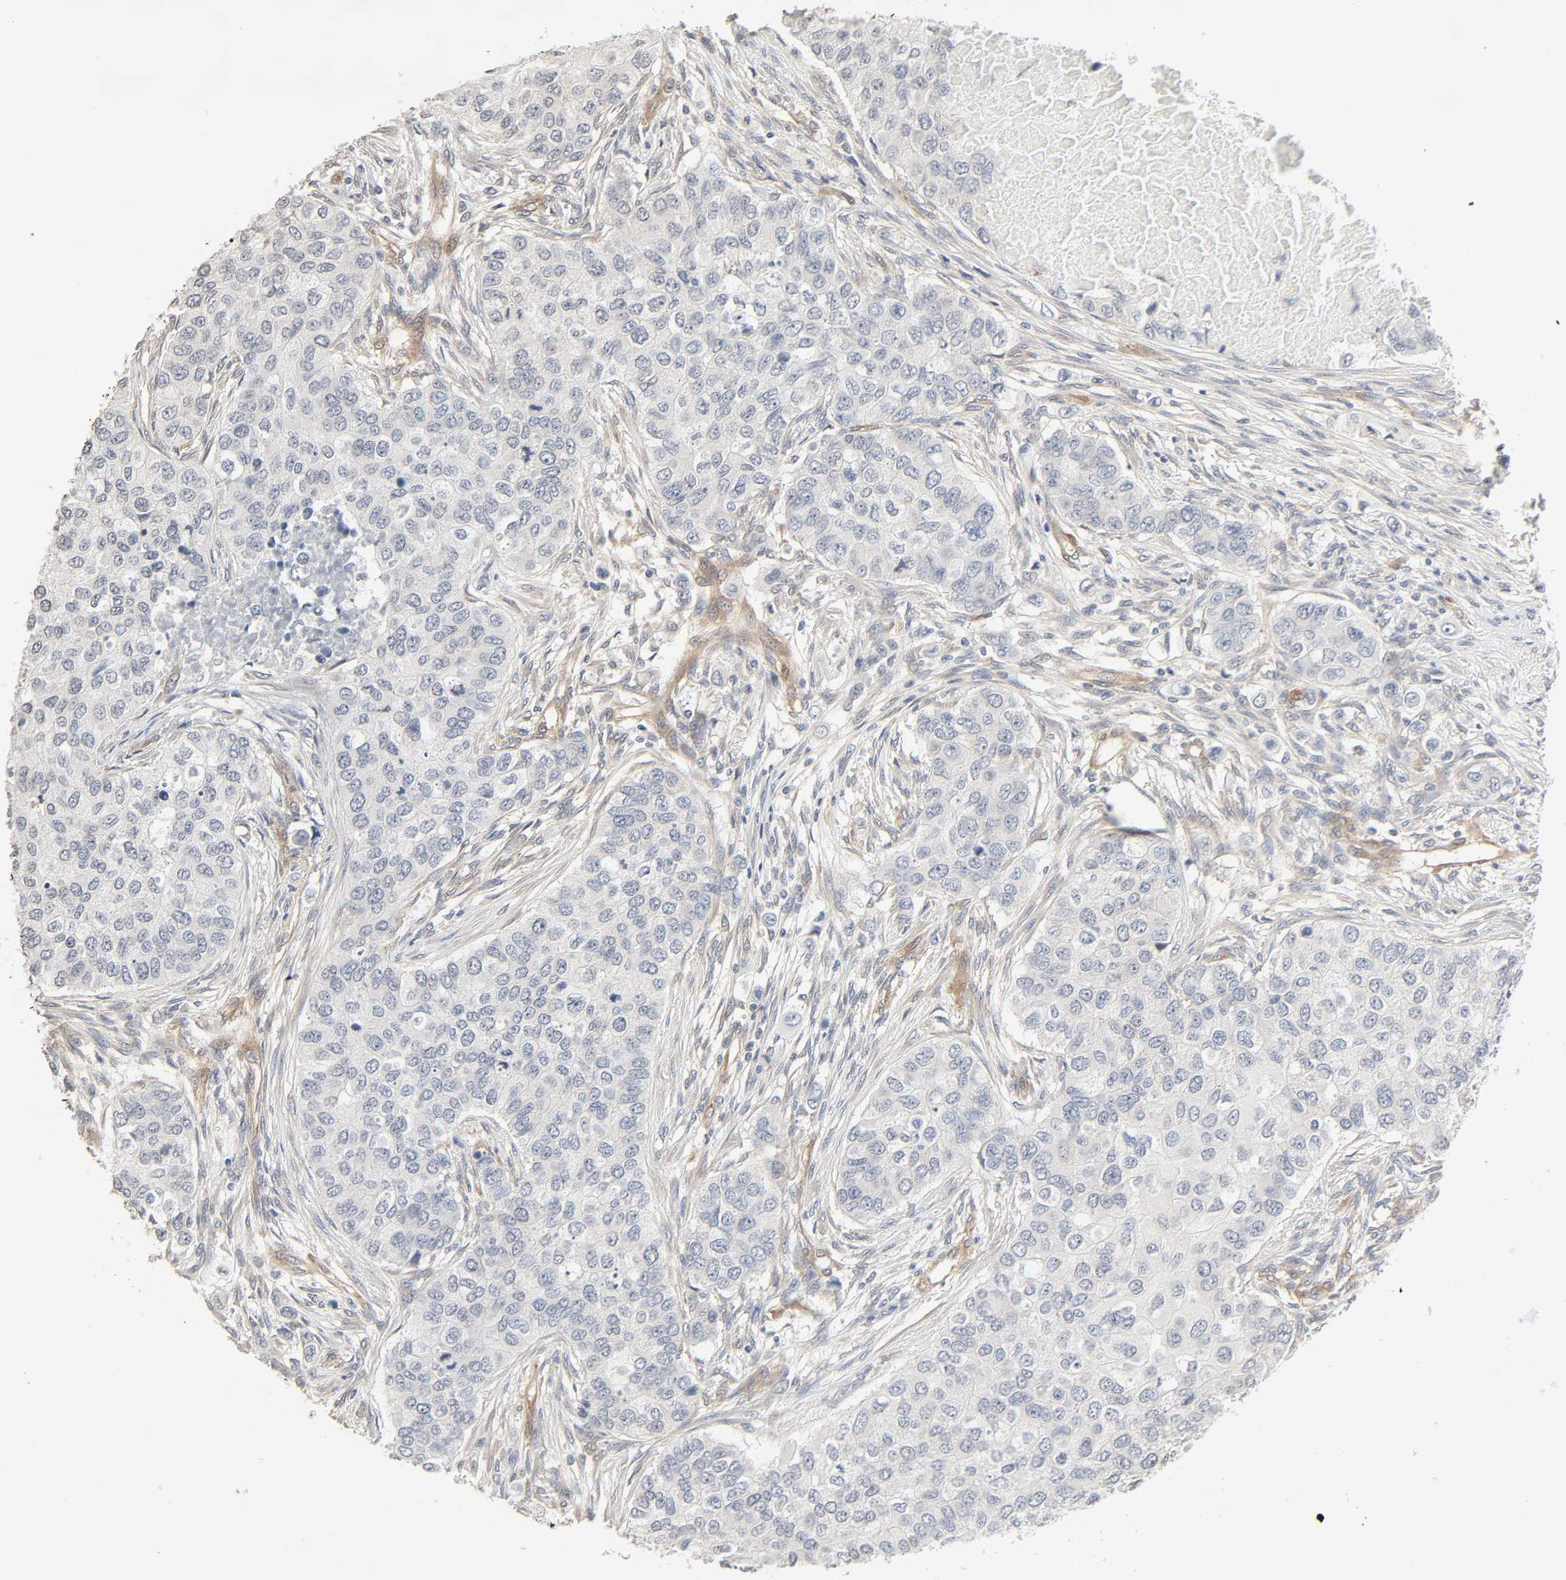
{"staining": {"intensity": "negative", "quantity": "none", "location": "none"}, "tissue": "breast cancer", "cell_type": "Tumor cells", "image_type": "cancer", "snomed": [{"axis": "morphology", "description": "Normal tissue, NOS"}, {"axis": "morphology", "description": "Duct carcinoma"}, {"axis": "topography", "description": "Breast"}], "caption": "High magnification brightfield microscopy of breast invasive ductal carcinoma stained with DAB (3,3'-diaminobenzidine) (brown) and counterstained with hematoxylin (blue): tumor cells show no significant expression.", "gene": "PTK2", "patient": {"sex": "female", "age": 49}}